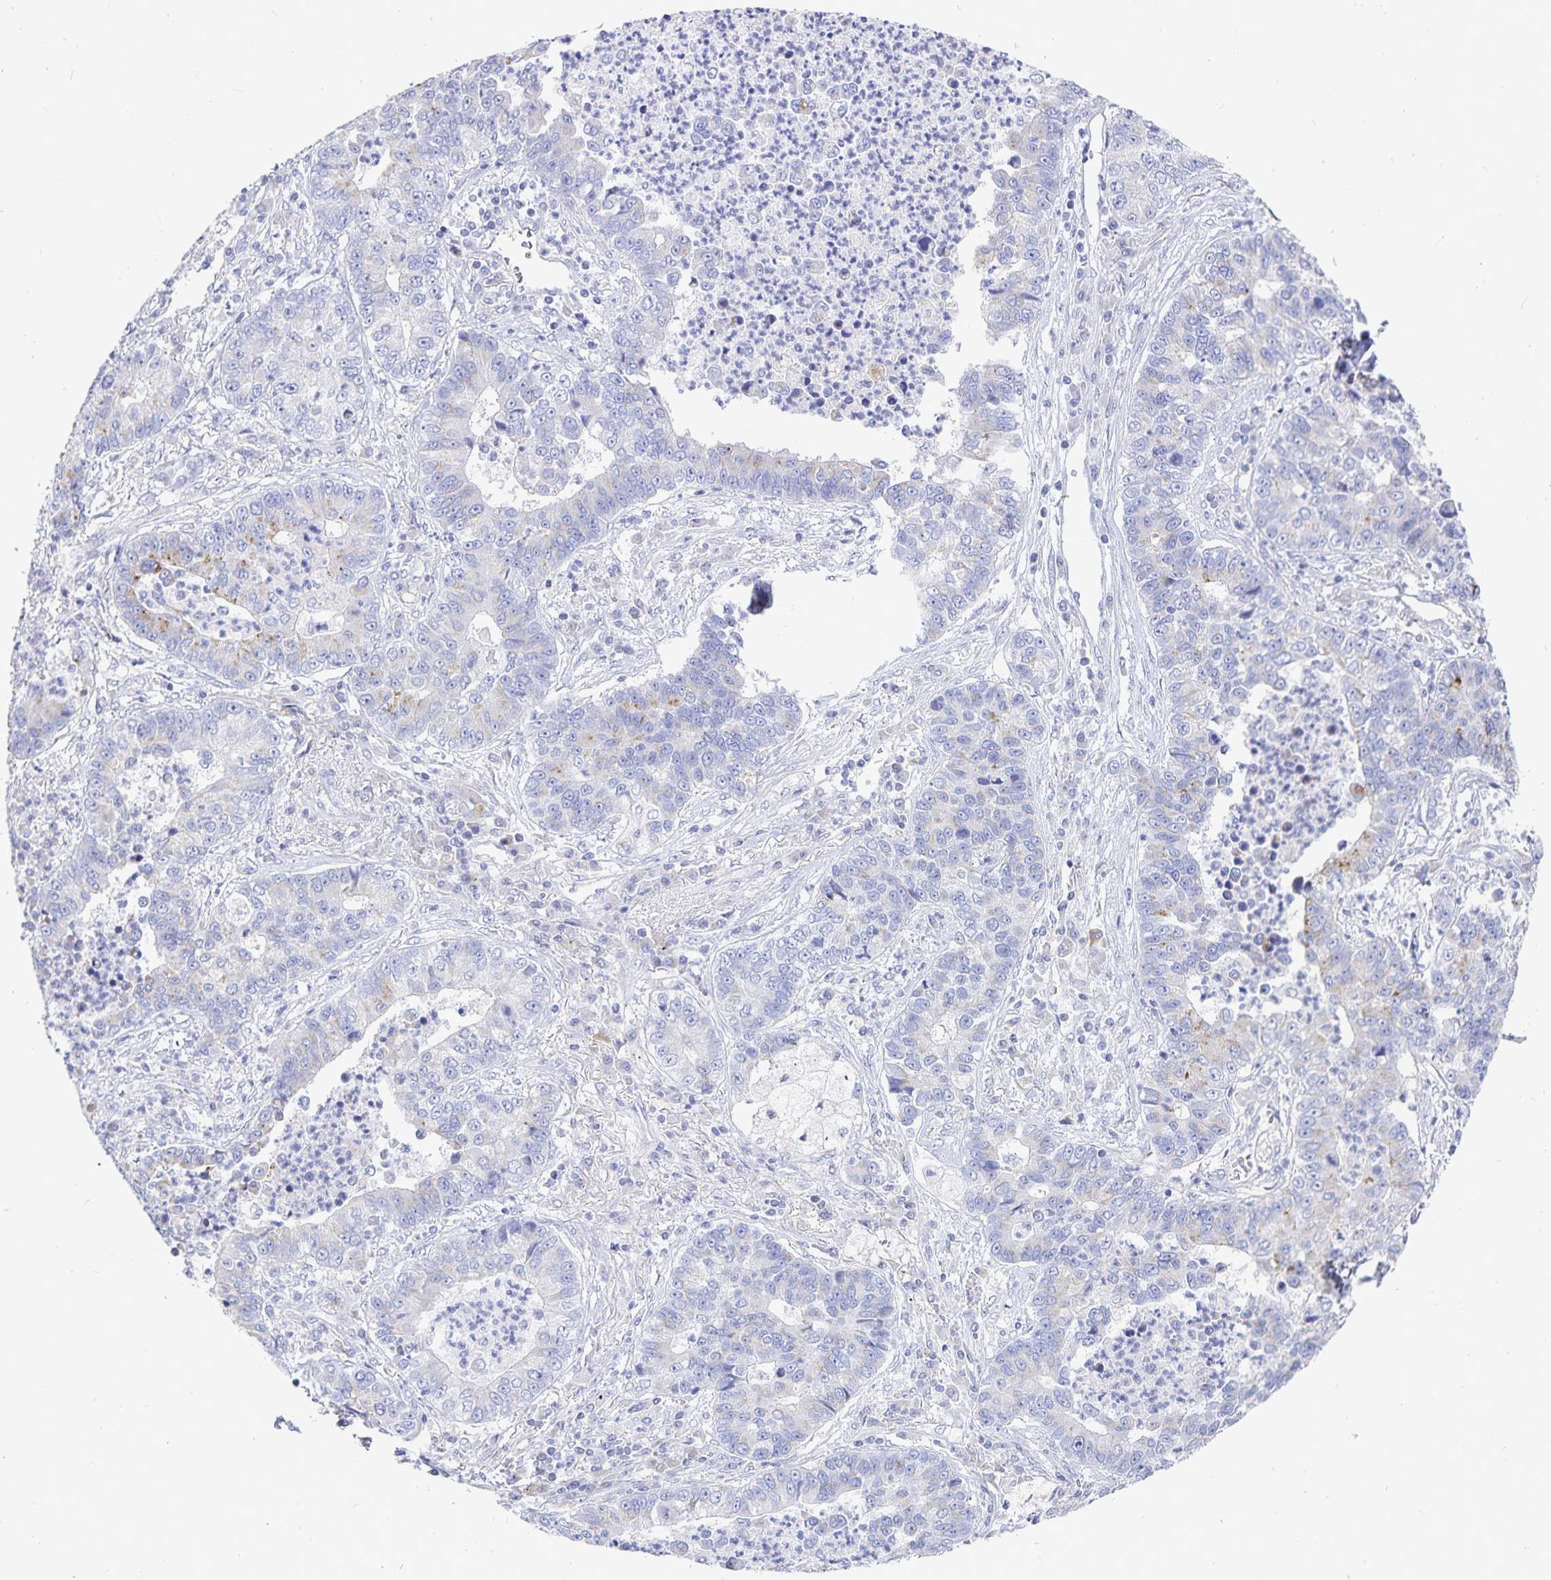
{"staining": {"intensity": "weak", "quantity": "<25%", "location": "cytoplasmic/membranous"}, "tissue": "lung cancer", "cell_type": "Tumor cells", "image_type": "cancer", "snomed": [{"axis": "morphology", "description": "Adenocarcinoma, NOS"}, {"axis": "topography", "description": "Lung"}], "caption": "Immunohistochemical staining of lung cancer exhibits no significant expression in tumor cells.", "gene": "PKHD1", "patient": {"sex": "female", "age": 57}}